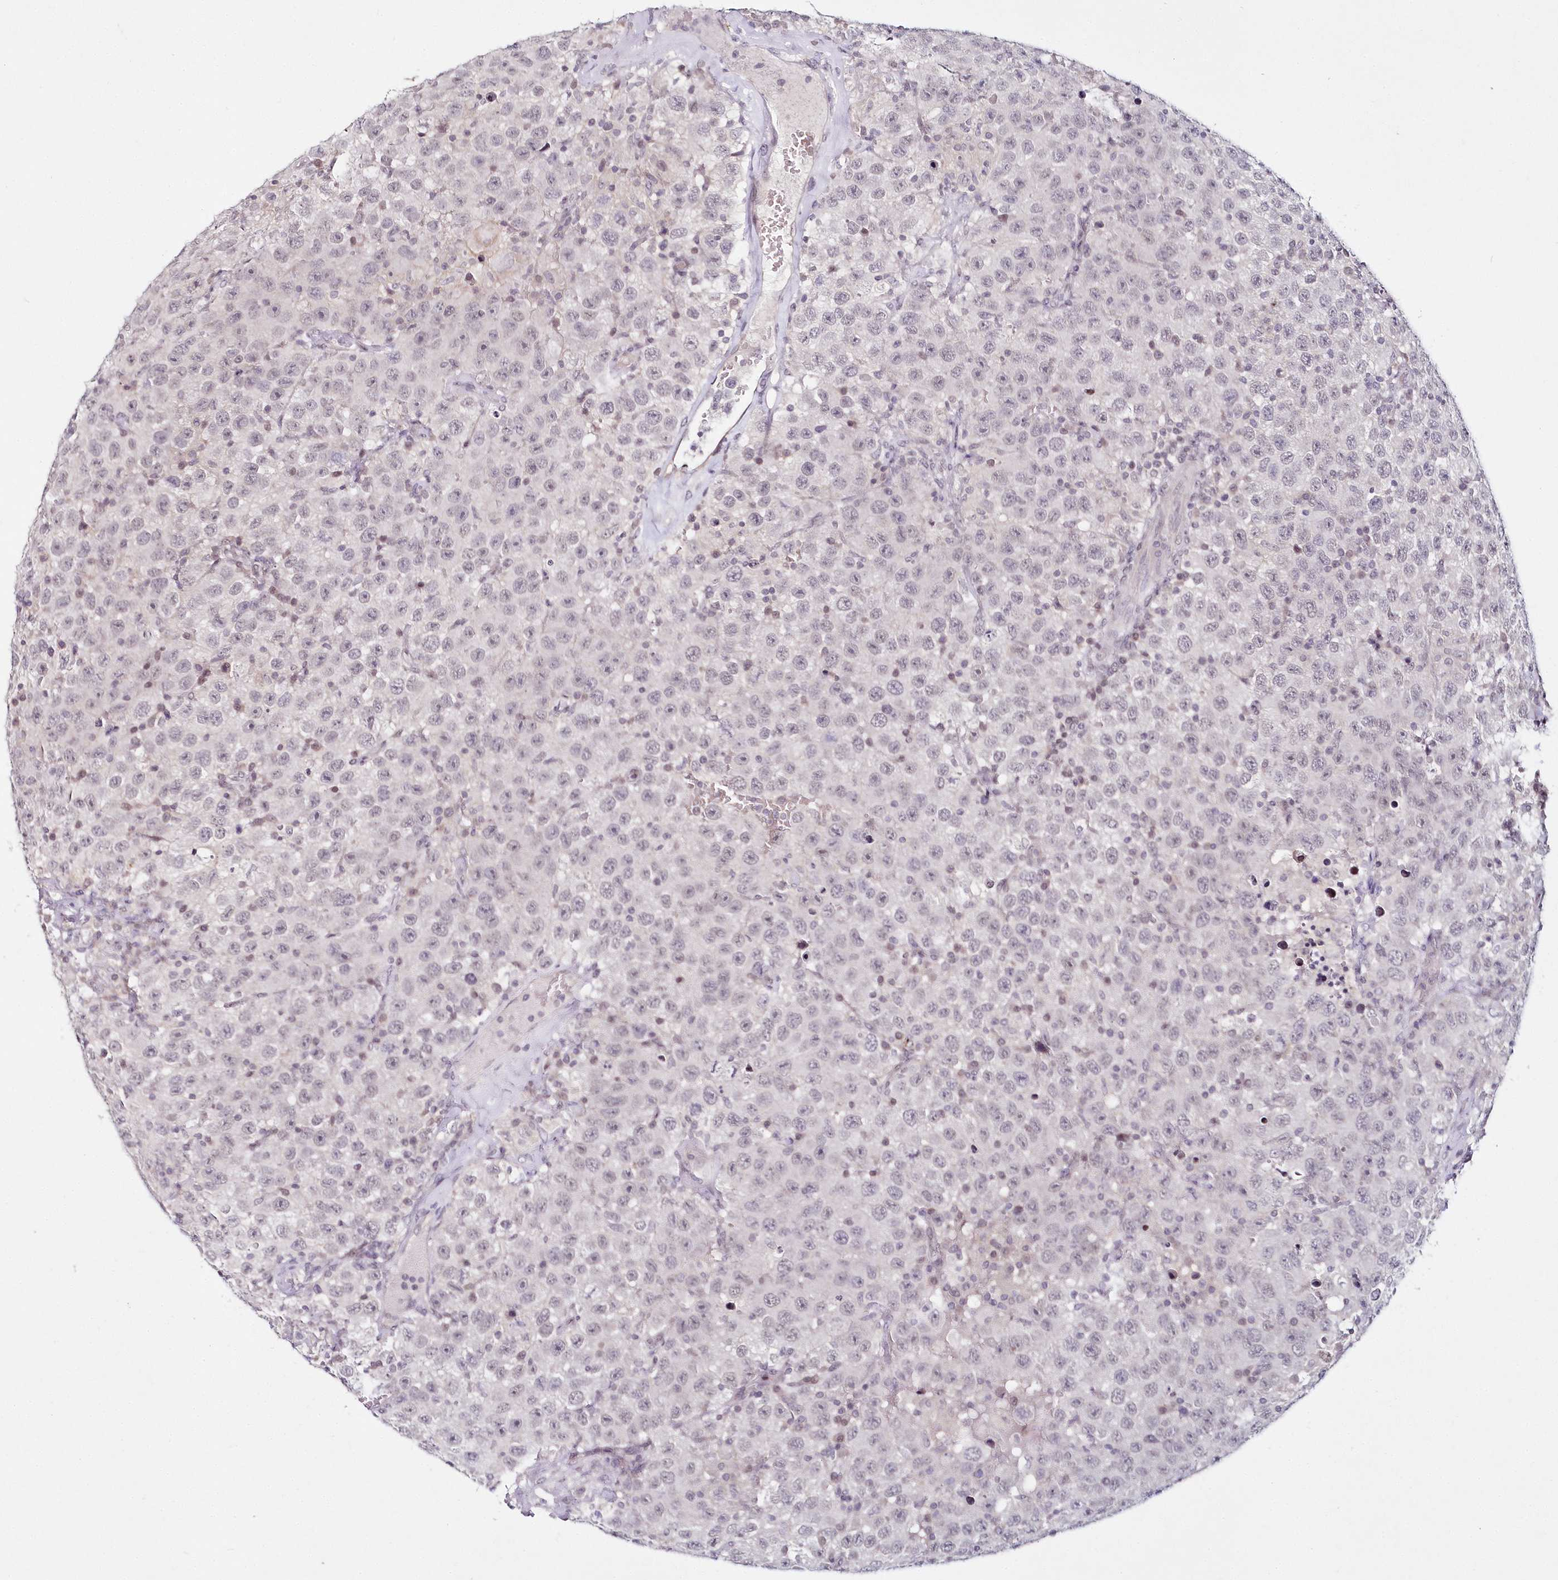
{"staining": {"intensity": "negative", "quantity": "none", "location": "none"}, "tissue": "testis cancer", "cell_type": "Tumor cells", "image_type": "cancer", "snomed": [{"axis": "morphology", "description": "Seminoma, NOS"}, {"axis": "topography", "description": "Testis"}], "caption": "A high-resolution histopathology image shows immunohistochemistry staining of testis cancer, which demonstrates no significant expression in tumor cells.", "gene": "HYCC2", "patient": {"sex": "male", "age": 41}}